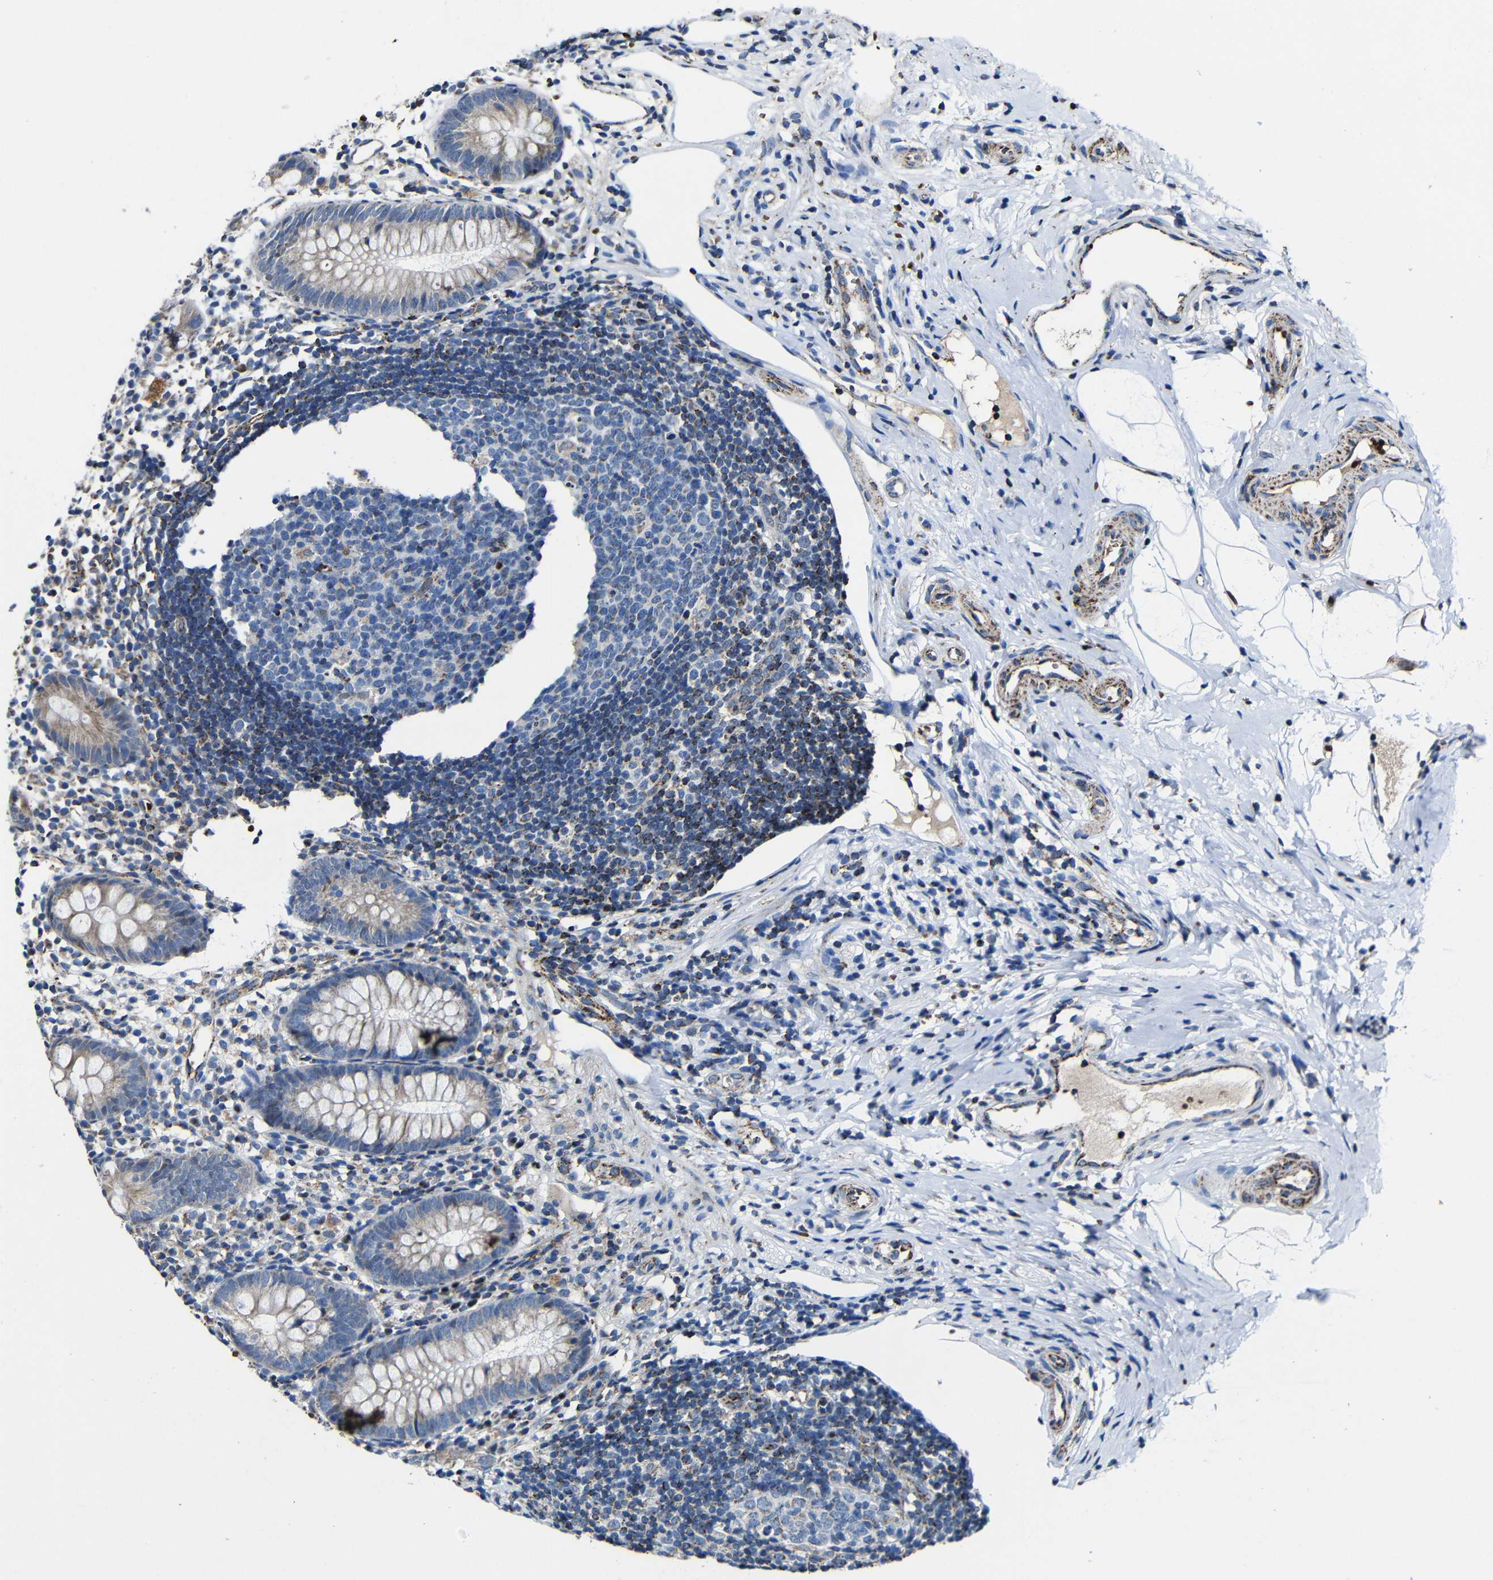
{"staining": {"intensity": "weak", "quantity": ">75%", "location": "cytoplasmic/membranous"}, "tissue": "appendix", "cell_type": "Glandular cells", "image_type": "normal", "snomed": [{"axis": "morphology", "description": "Normal tissue, NOS"}, {"axis": "topography", "description": "Appendix"}], "caption": "An image of human appendix stained for a protein displays weak cytoplasmic/membranous brown staining in glandular cells. (DAB IHC, brown staining for protein, blue staining for nuclei).", "gene": "CA5B", "patient": {"sex": "female", "age": 20}}